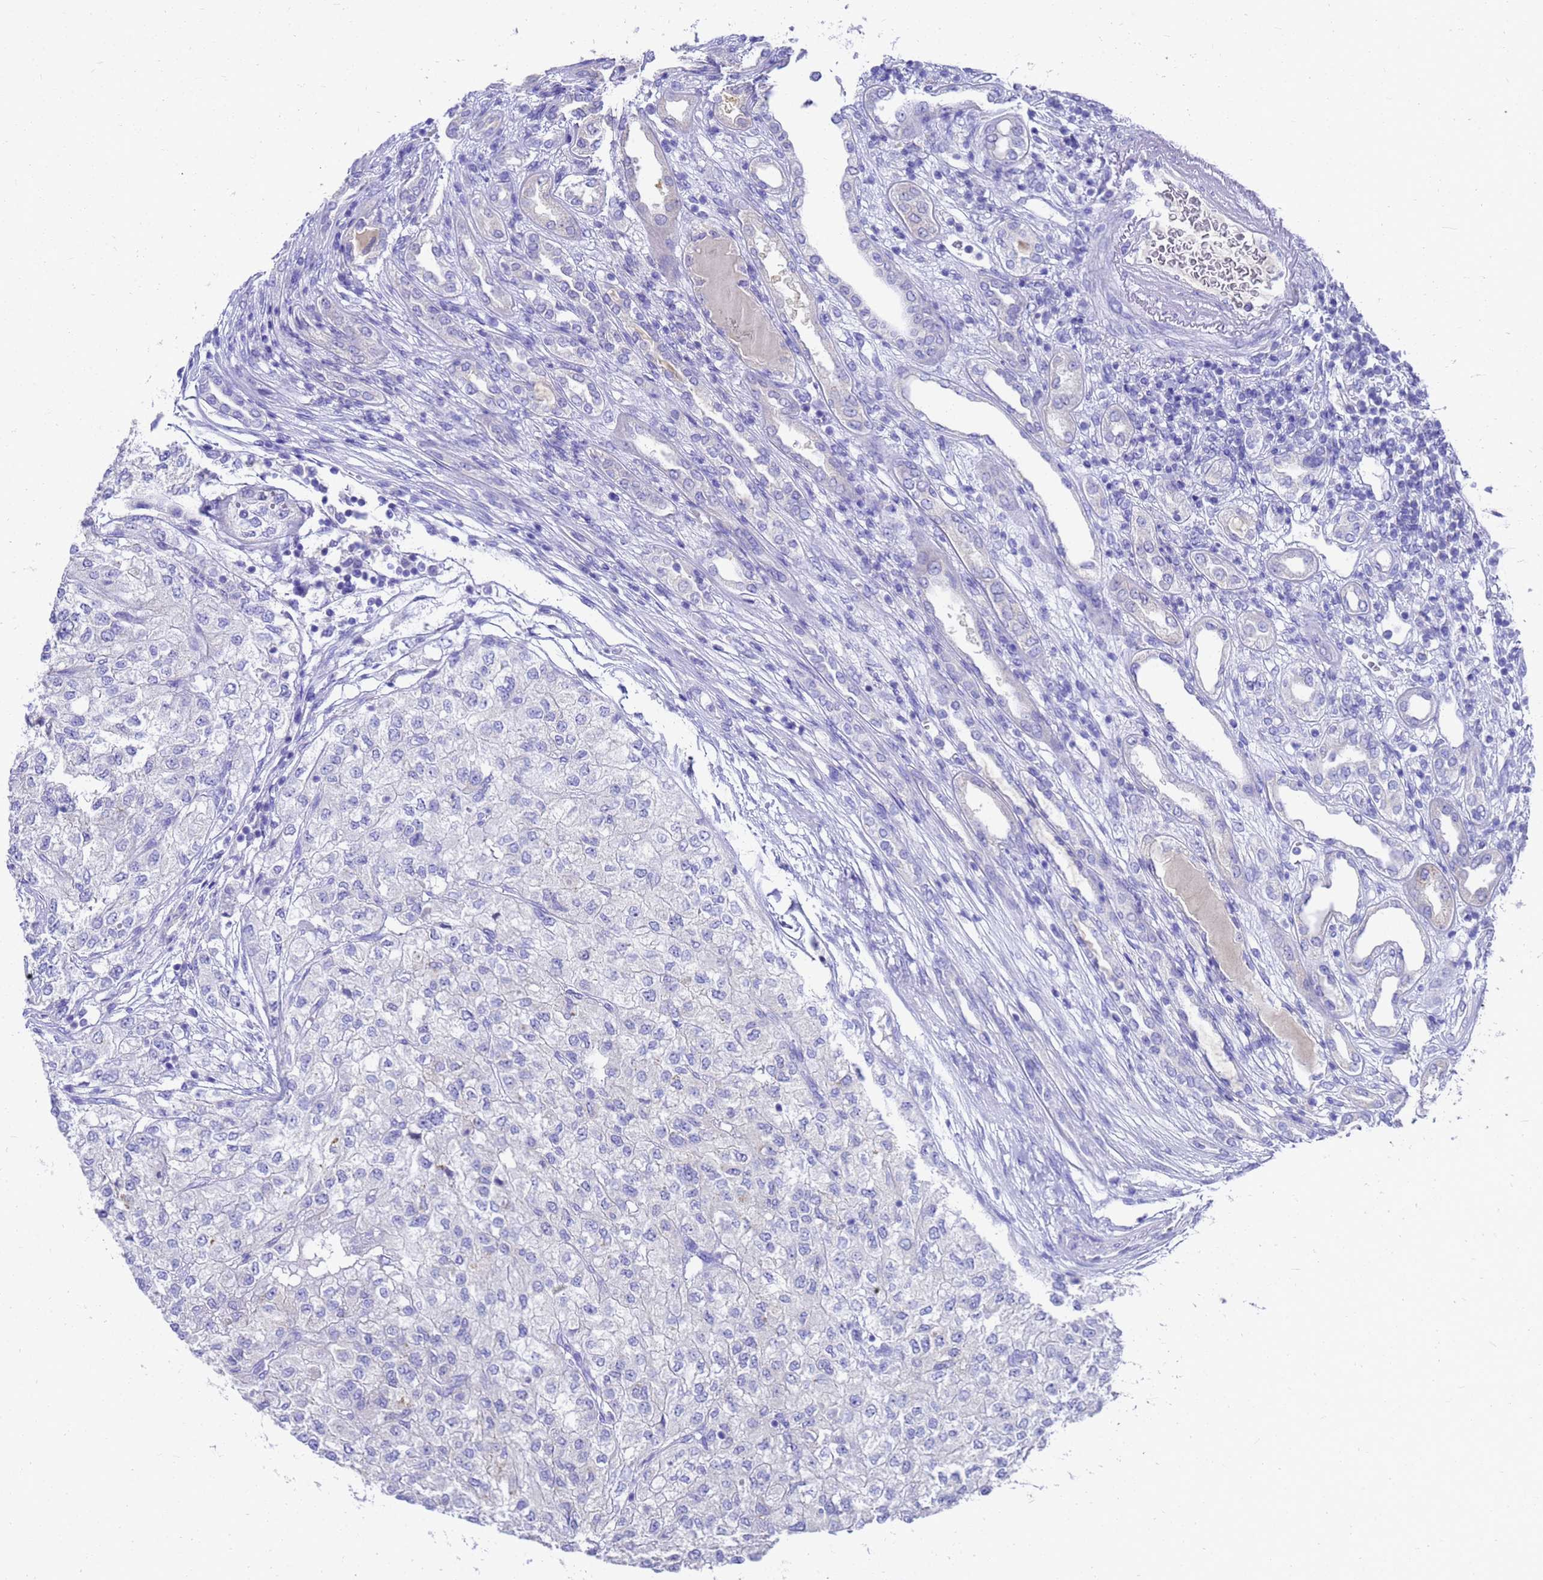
{"staining": {"intensity": "negative", "quantity": "none", "location": "none"}, "tissue": "renal cancer", "cell_type": "Tumor cells", "image_type": "cancer", "snomed": [{"axis": "morphology", "description": "Adenocarcinoma, NOS"}, {"axis": "topography", "description": "Kidney"}], "caption": "Adenocarcinoma (renal) stained for a protein using IHC reveals no positivity tumor cells.", "gene": "MS4A13", "patient": {"sex": "female", "age": 54}}